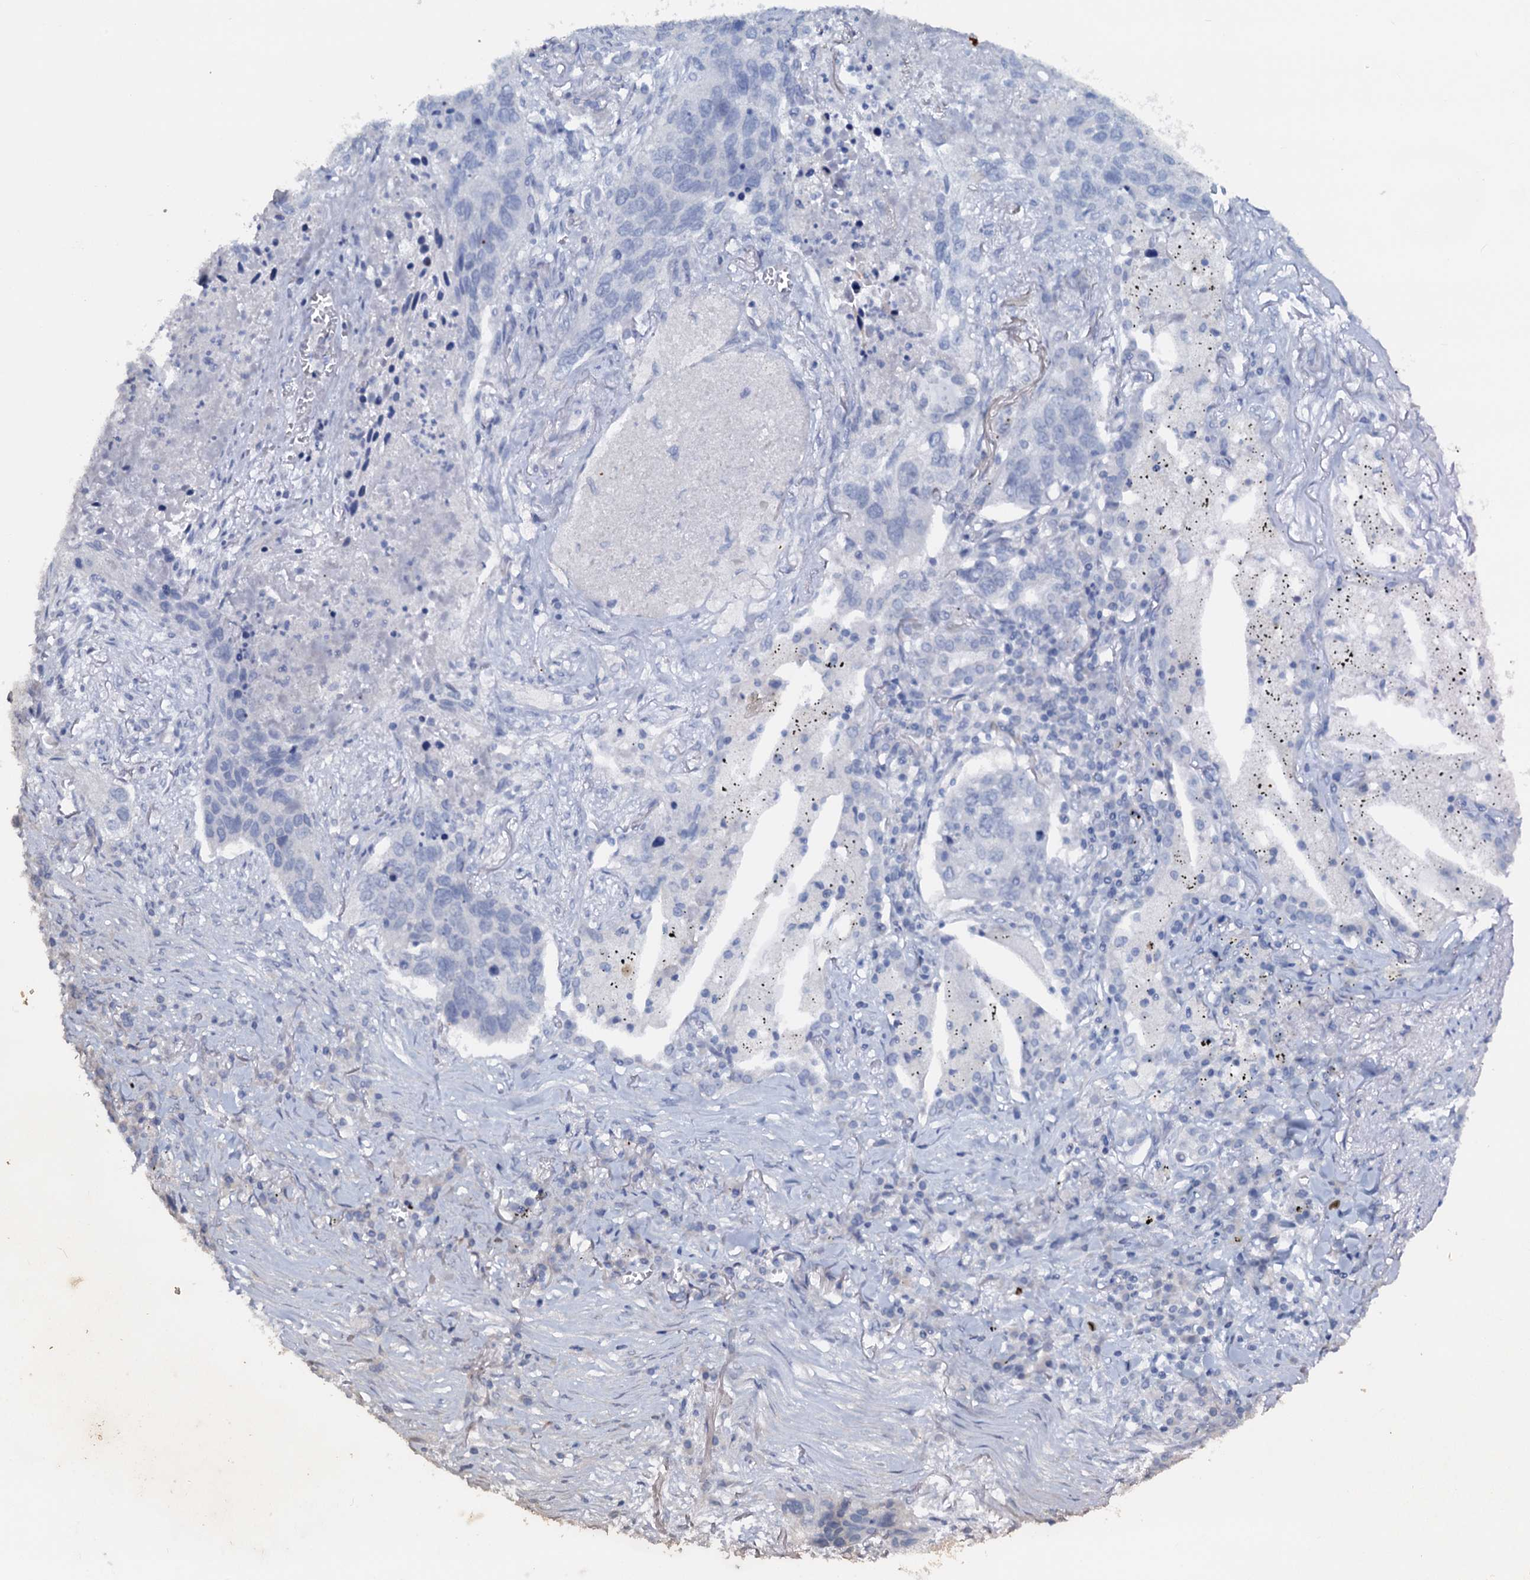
{"staining": {"intensity": "negative", "quantity": "none", "location": "none"}, "tissue": "lung cancer", "cell_type": "Tumor cells", "image_type": "cancer", "snomed": [{"axis": "morphology", "description": "Squamous cell carcinoma, NOS"}, {"axis": "topography", "description": "Lung"}], "caption": "Histopathology image shows no significant protein staining in tumor cells of squamous cell carcinoma (lung). The staining was performed using DAB (3,3'-diaminobenzidine) to visualize the protein expression in brown, while the nuclei were stained in blue with hematoxylin (Magnification: 20x).", "gene": "PTGES3", "patient": {"sex": "female", "age": 63}}